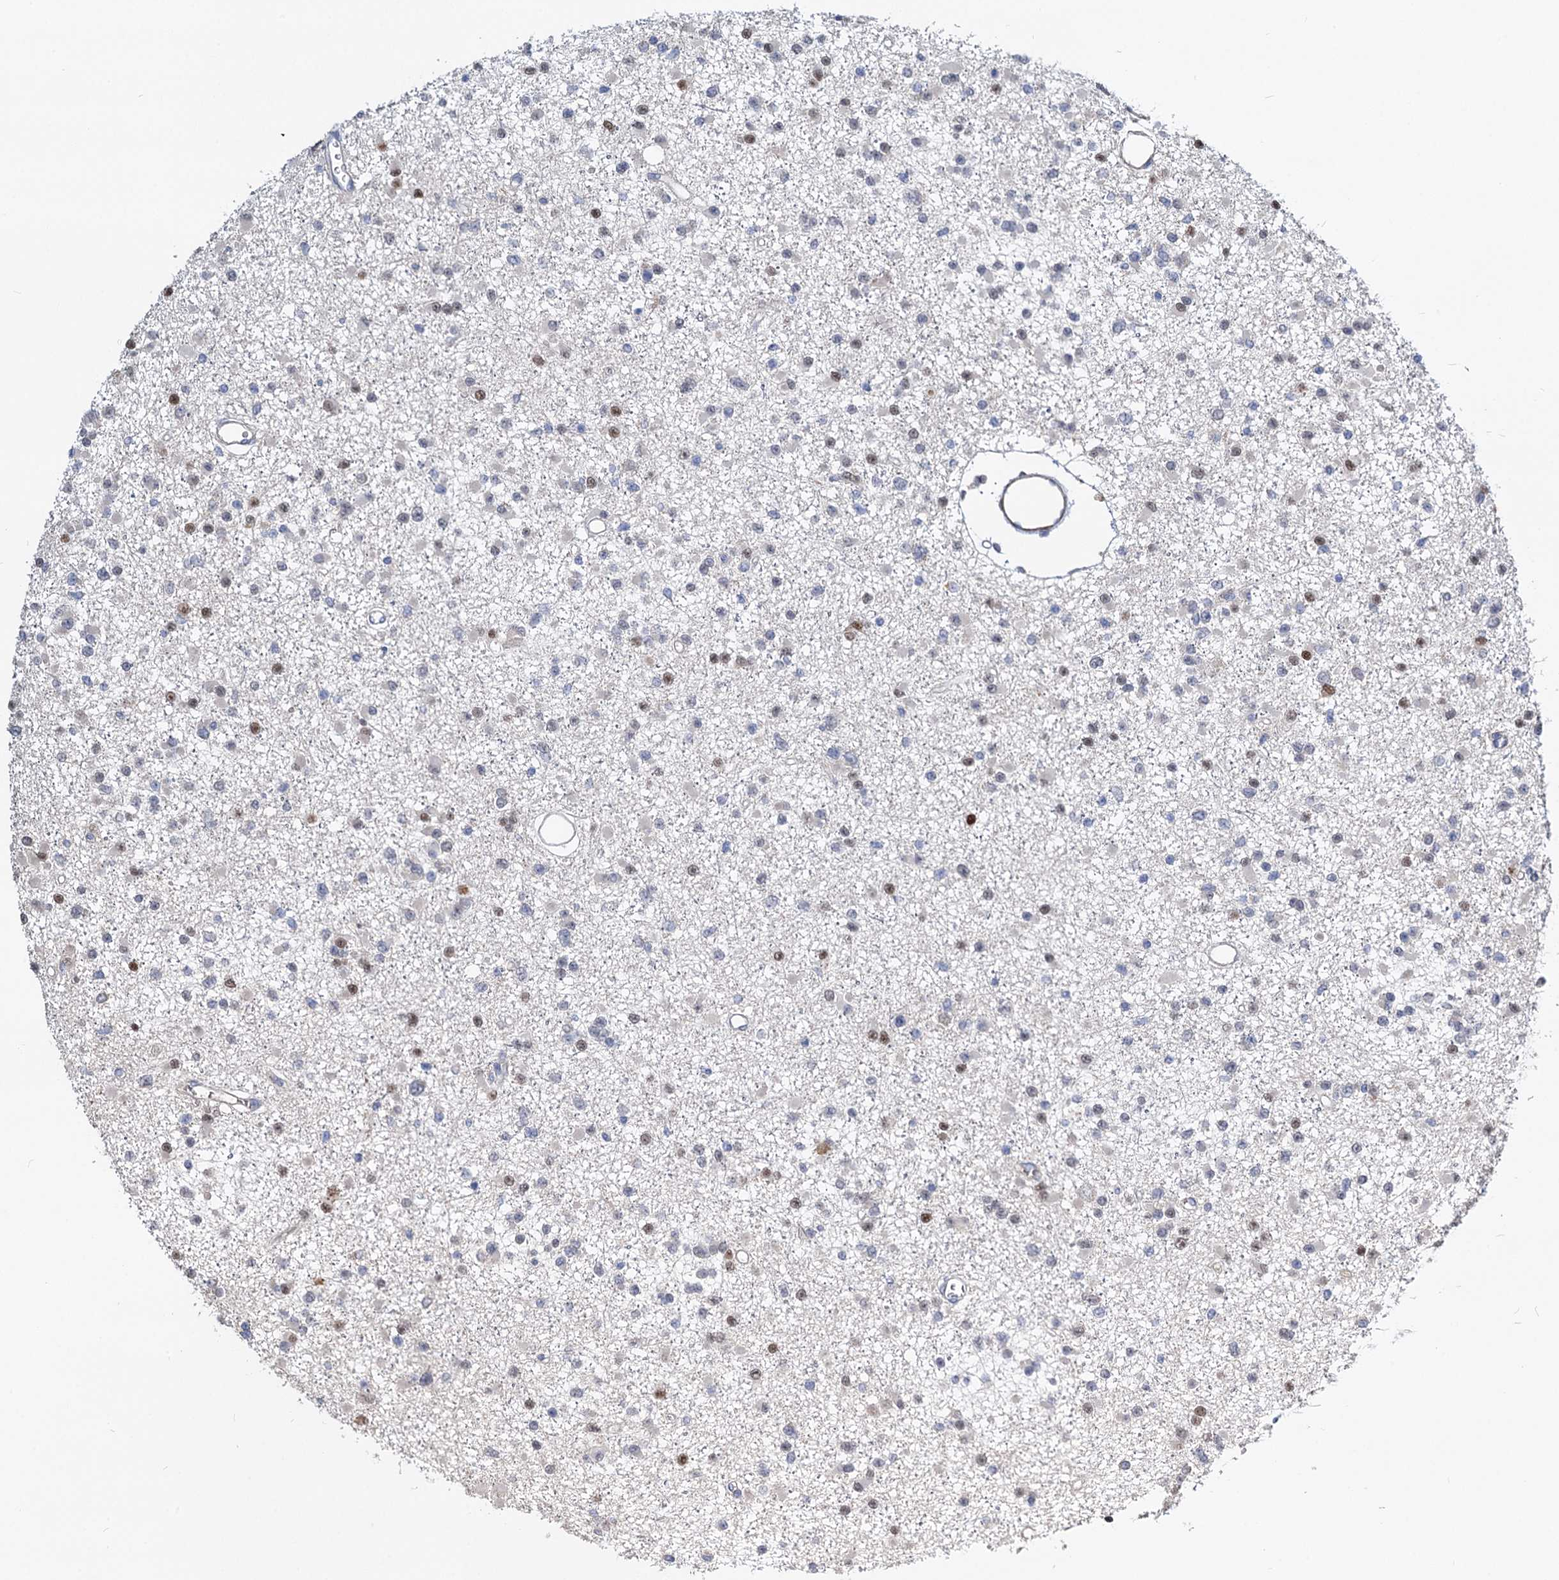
{"staining": {"intensity": "weak", "quantity": "<25%", "location": "nuclear"}, "tissue": "glioma", "cell_type": "Tumor cells", "image_type": "cancer", "snomed": [{"axis": "morphology", "description": "Glioma, malignant, Low grade"}, {"axis": "topography", "description": "Brain"}], "caption": "Tumor cells show no significant positivity in low-grade glioma (malignant).", "gene": "ALKBH7", "patient": {"sex": "female", "age": 22}}